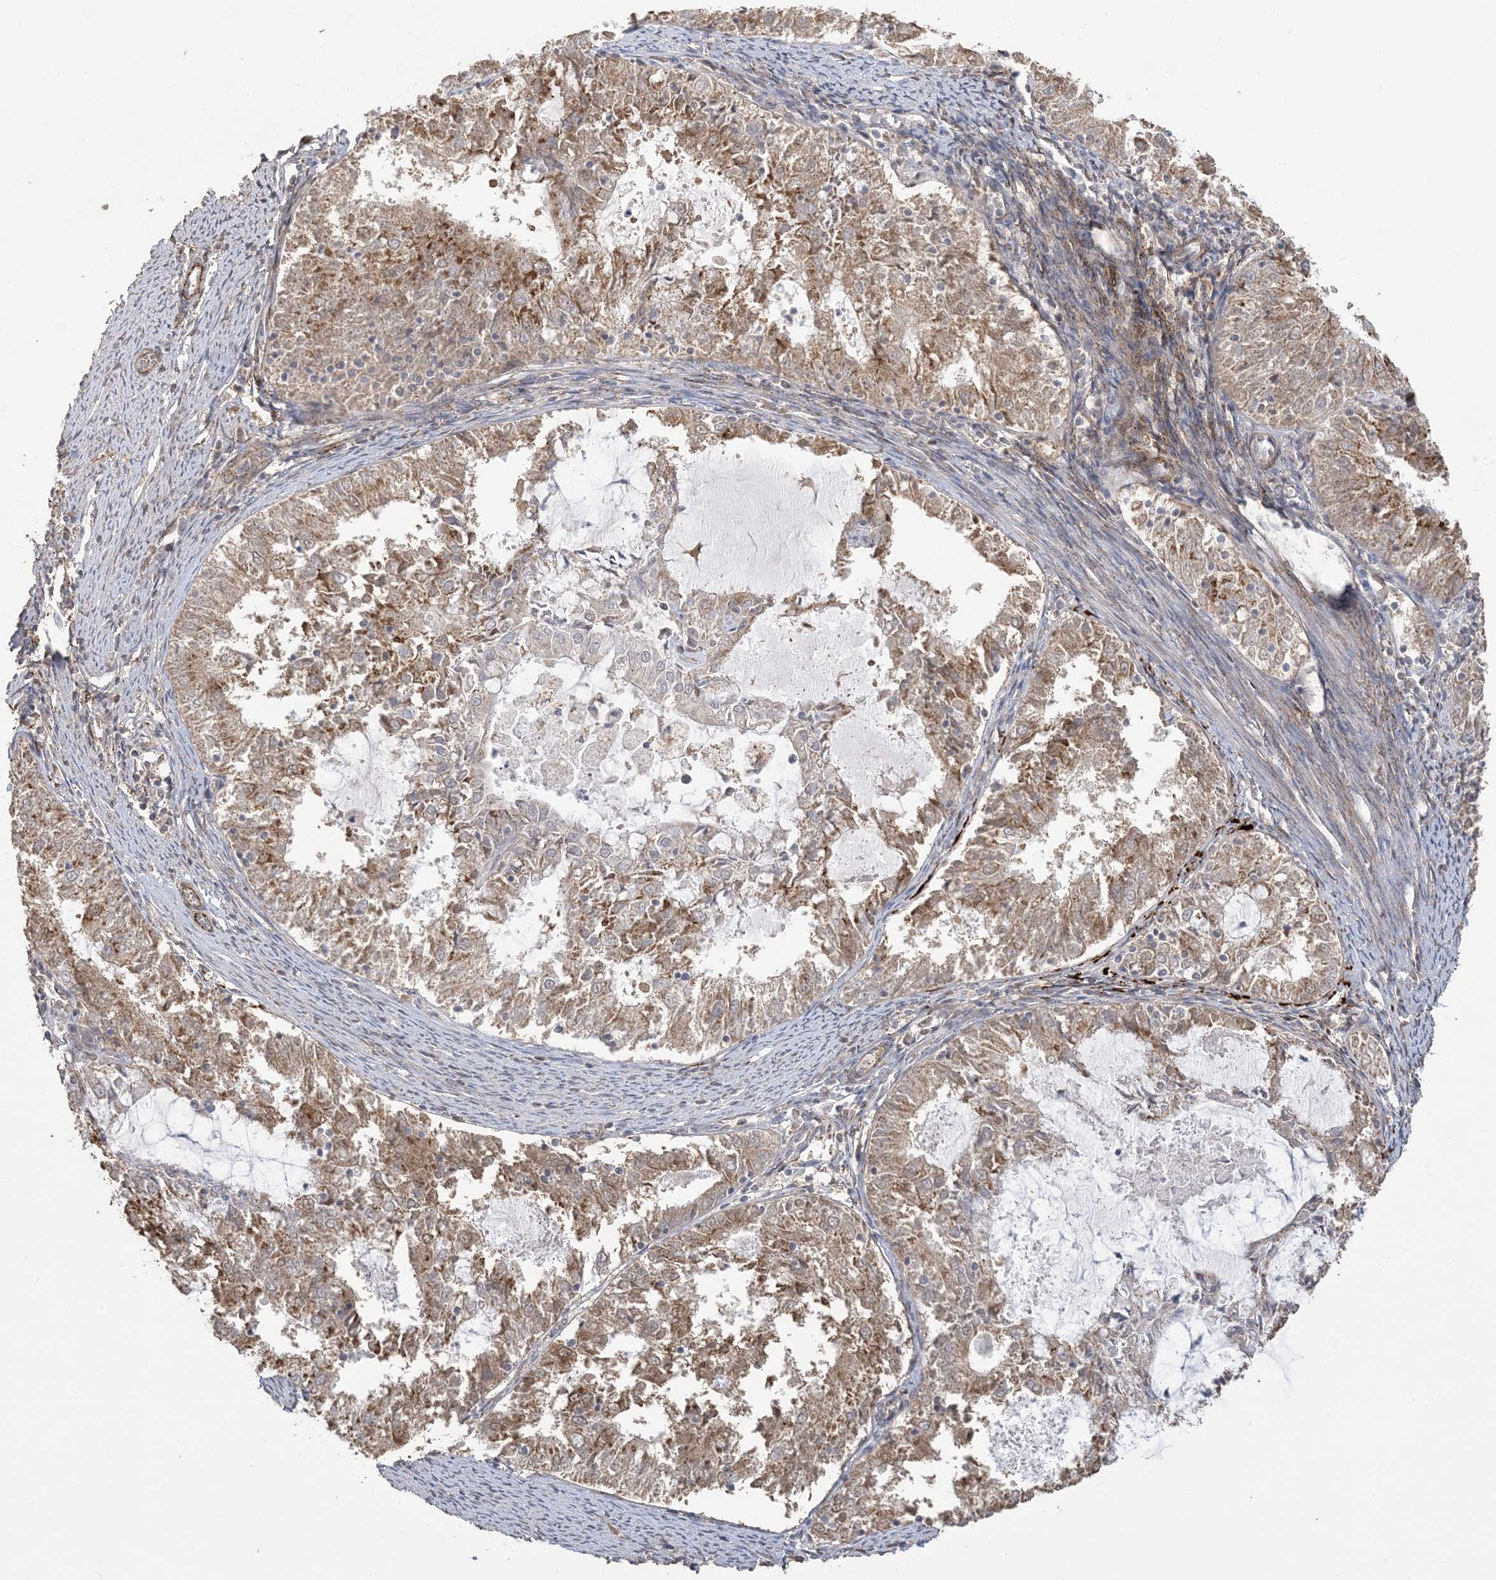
{"staining": {"intensity": "moderate", "quantity": ">75%", "location": "cytoplasmic/membranous"}, "tissue": "endometrial cancer", "cell_type": "Tumor cells", "image_type": "cancer", "snomed": [{"axis": "morphology", "description": "Adenocarcinoma, NOS"}, {"axis": "topography", "description": "Endometrium"}], "caption": "IHC of human endometrial cancer (adenocarcinoma) demonstrates medium levels of moderate cytoplasmic/membranous expression in approximately >75% of tumor cells.", "gene": "XRN1", "patient": {"sex": "female", "age": 57}}